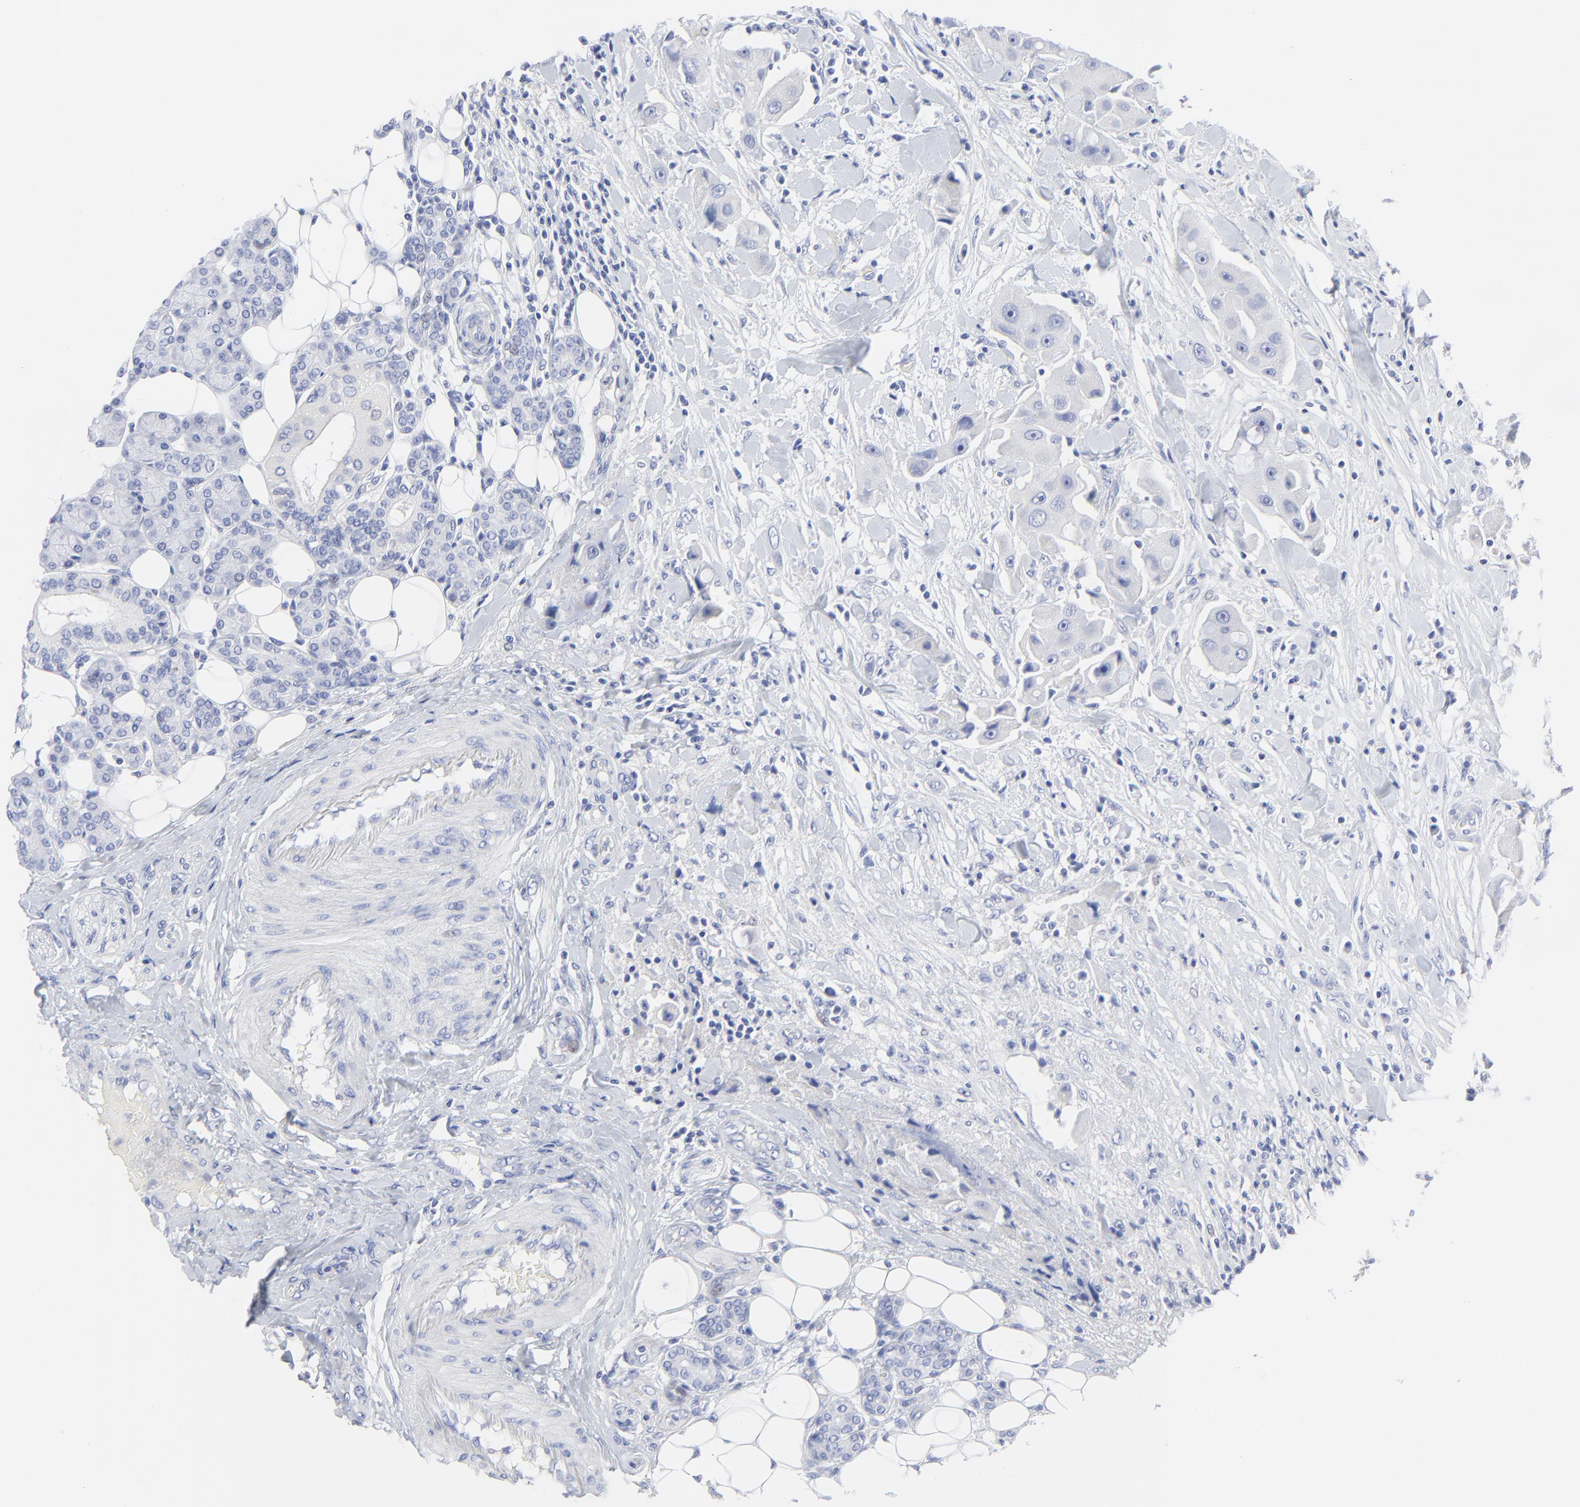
{"staining": {"intensity": "negative", "quantity": "none", "location": "none"}, "tissue": "head and neck cancer", "cell_type": "Tumor cells", "image_type": "cancer", "snomed": [{"axis": "morphology", "description": "Normal tissue, NOS"}, {"axis": "morphology", "description": "Adenocarcinoma, NOS"}, {"axis": "topography", "description": "Salivary gland"}, {"axis": "topography", "description": "Head-Neck"}], "caption": "IHC image of human head and neck adenocarcinoma stained for a protein (brown), which reveals no expression in tumor cells.", "gene": "PSD3", "patient": {"sex": "male", "age": 80}}